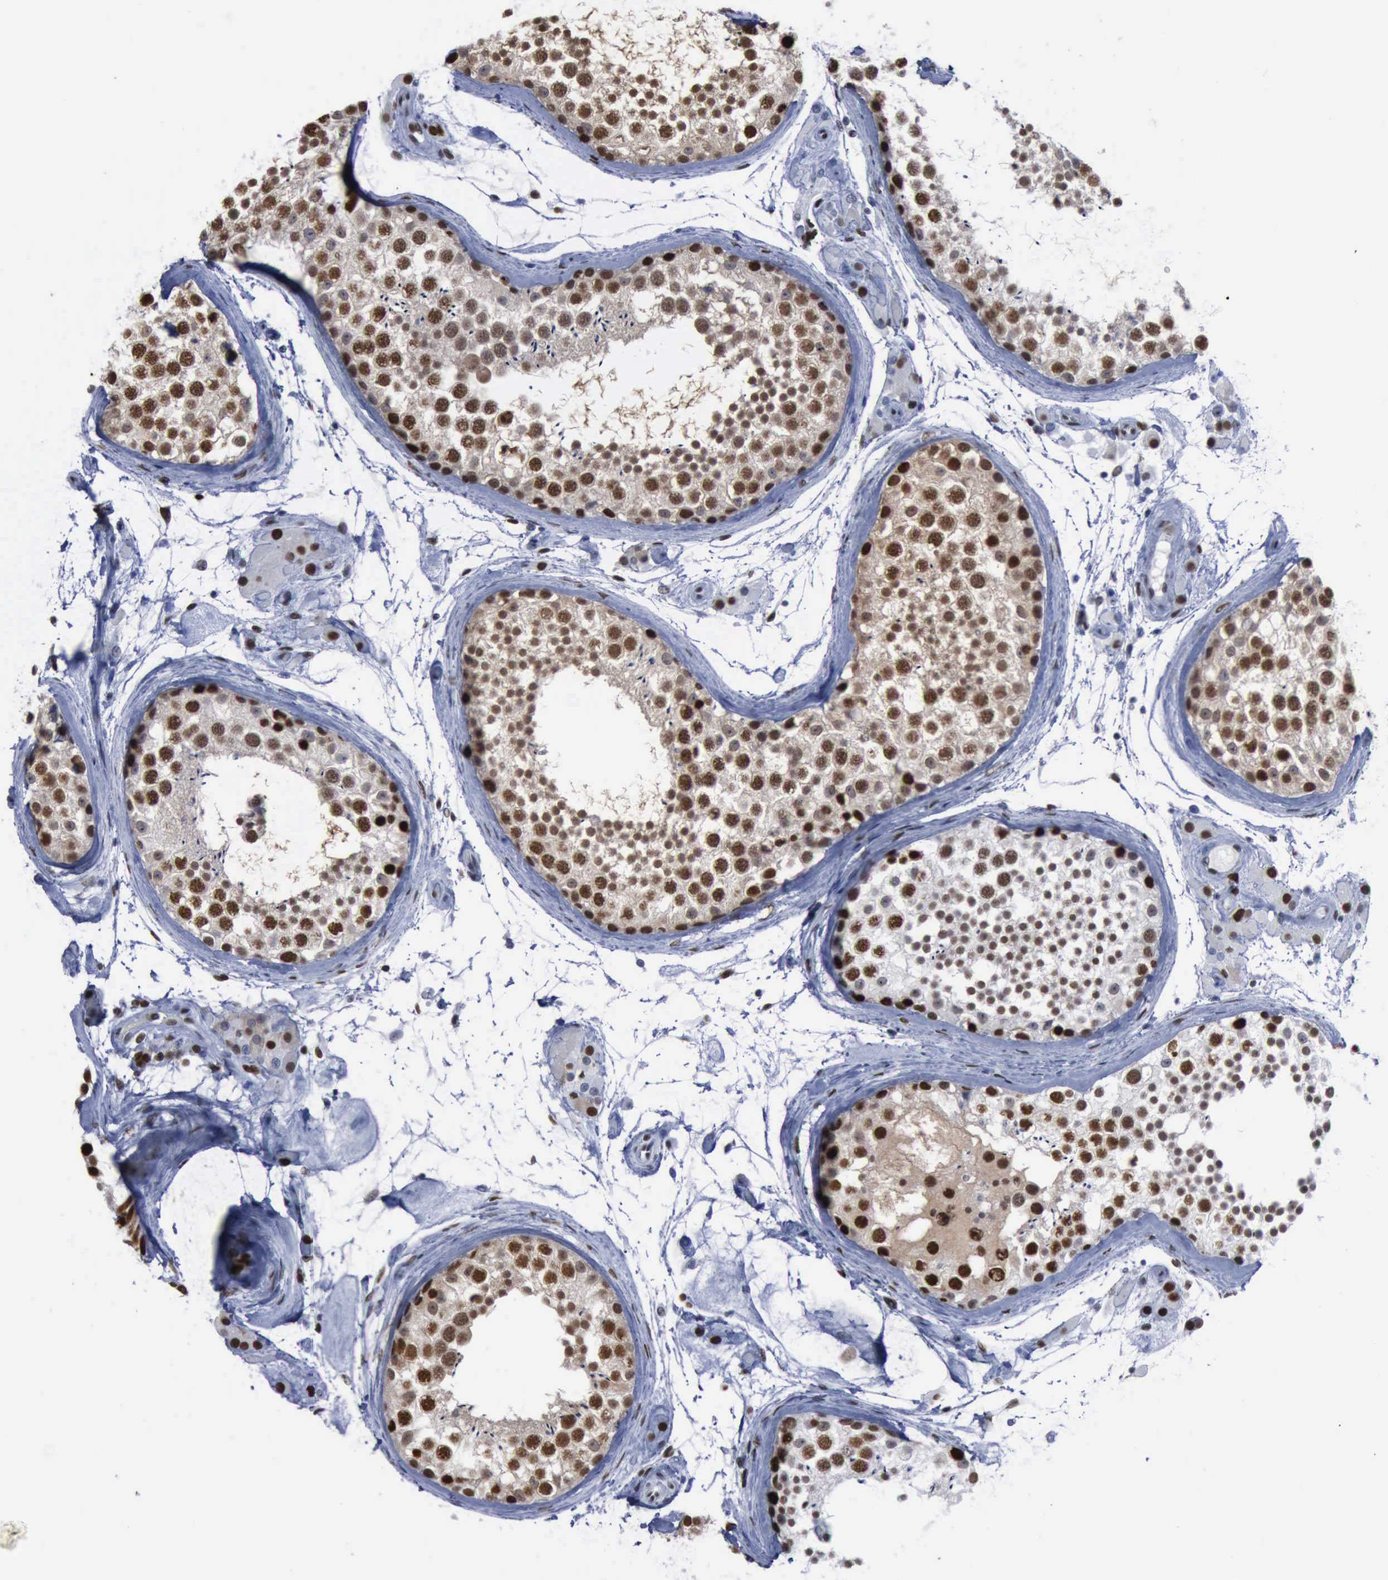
{"staining": {"intensity": "moderate", "quantity": "25%-75%", "location": "nuclear"}, "tissue": "testis", "cell_type": "Cells in seminiferous ducts", "image_type": "normal", "snomed": [{"axis": "morphology", "description": "Normal tissue, NOS"}, {"axis": "topography", "description": "Testis"}], "caption": "Immunohistochemical staining of normal human testis displays 25%-75% levels of moderate nuclear protein expression in about 25%-75% of cells in seminiferous ducts.", "gene": "PCNA", "patient": {"sex": "male", "age": 46}}